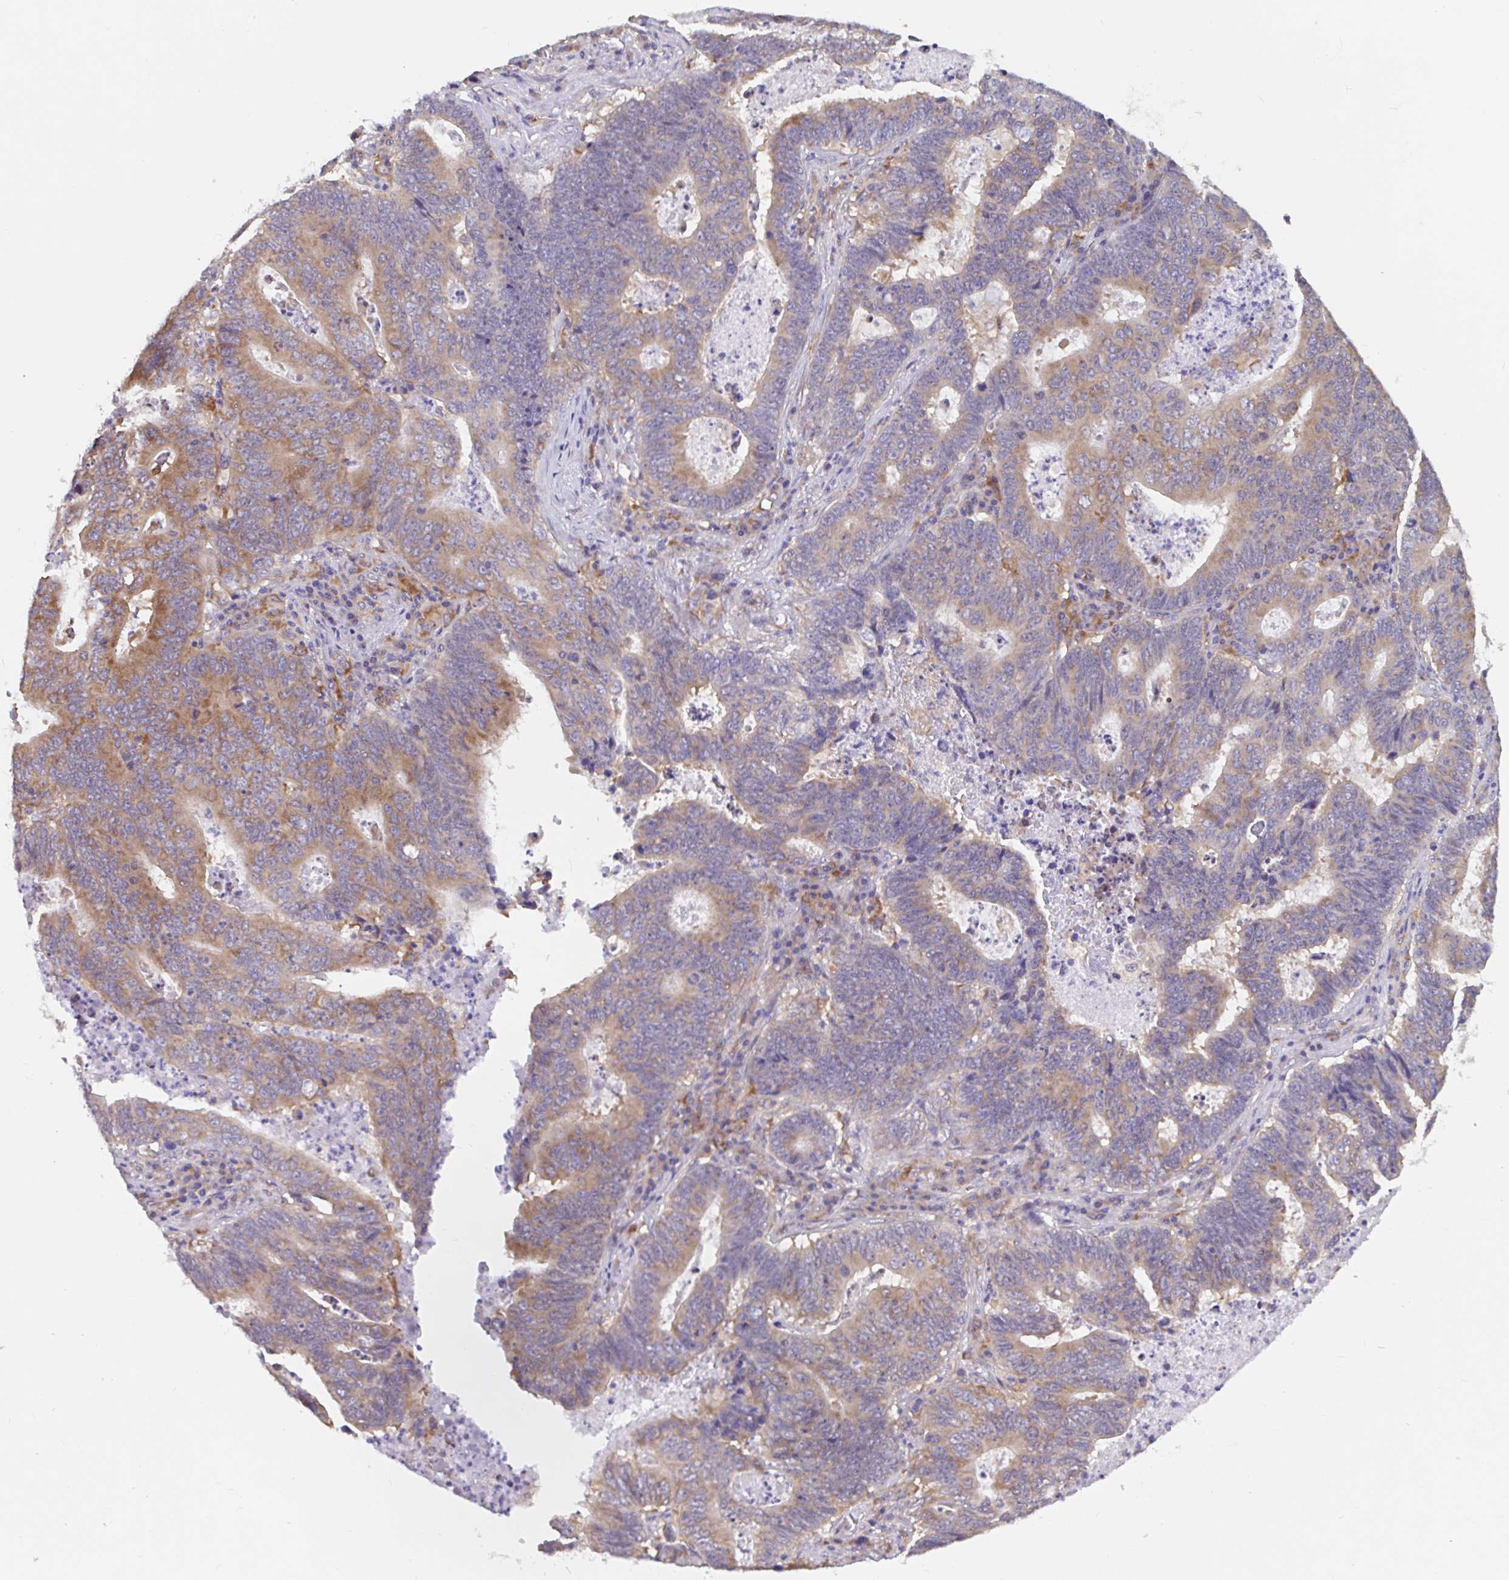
{"staining": {"intensity": "moderate", "quantity": "25%-75%", "location": "cytoplasmic/membranous"}, "tissue": "lung cancer", "cell_type": "Tumor cells", "image_type": "cancer", "snomed": [{"axis": "morphology", "description": "Aneuploidy"}, {"axis": "morphology", "description": "Adenocarcinoma, NOS"}, {"axis": "morphology", "description": "Adenocarcinoma primary or metastatic"}, {"axis": "topography", "description": "Lung"}], "caption": "Lung cancer was stained to show a protein in brown. There is medium levels of moderate cytoplasmic/membranous positivity in approximately 25%-75% of tumor cells.", "gene": "SNX8", "patient": {"sex": "female", "age": 75}}